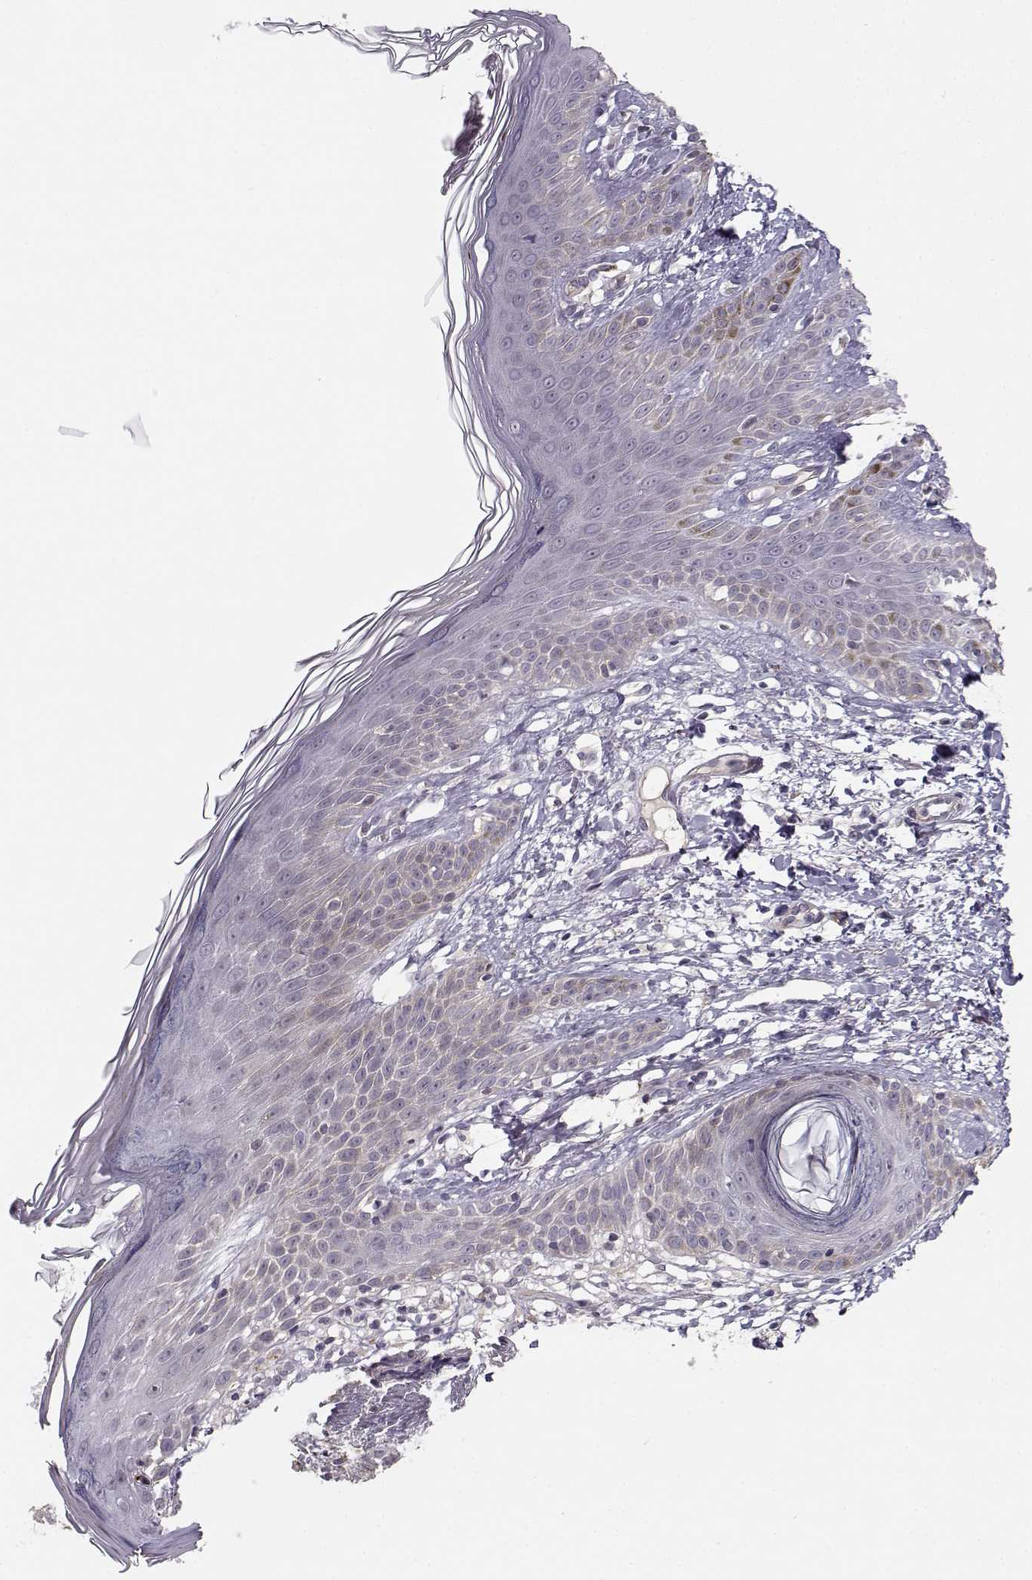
{"staining": {"intensity": "moderate", "quantity": "<25%", "location": "cytoplasmic/membranous"}, "tissue": "skin cancer", "cell_type": "Tumor cells", "image_type": "cancer", "snomed": [{"axis": "morphology", "description": "Basal cell carcinoma"}, {"axis": "topography", "description": "Skin"}], "caption": "Moderate cytoplasmic/membranous expression for a protein is identified in about <25% of tumor cells of basal cell carcinoma (skin) using IHC.", "gene": "RGS9BP", "patient": {"sex": "male", "age": 85}}